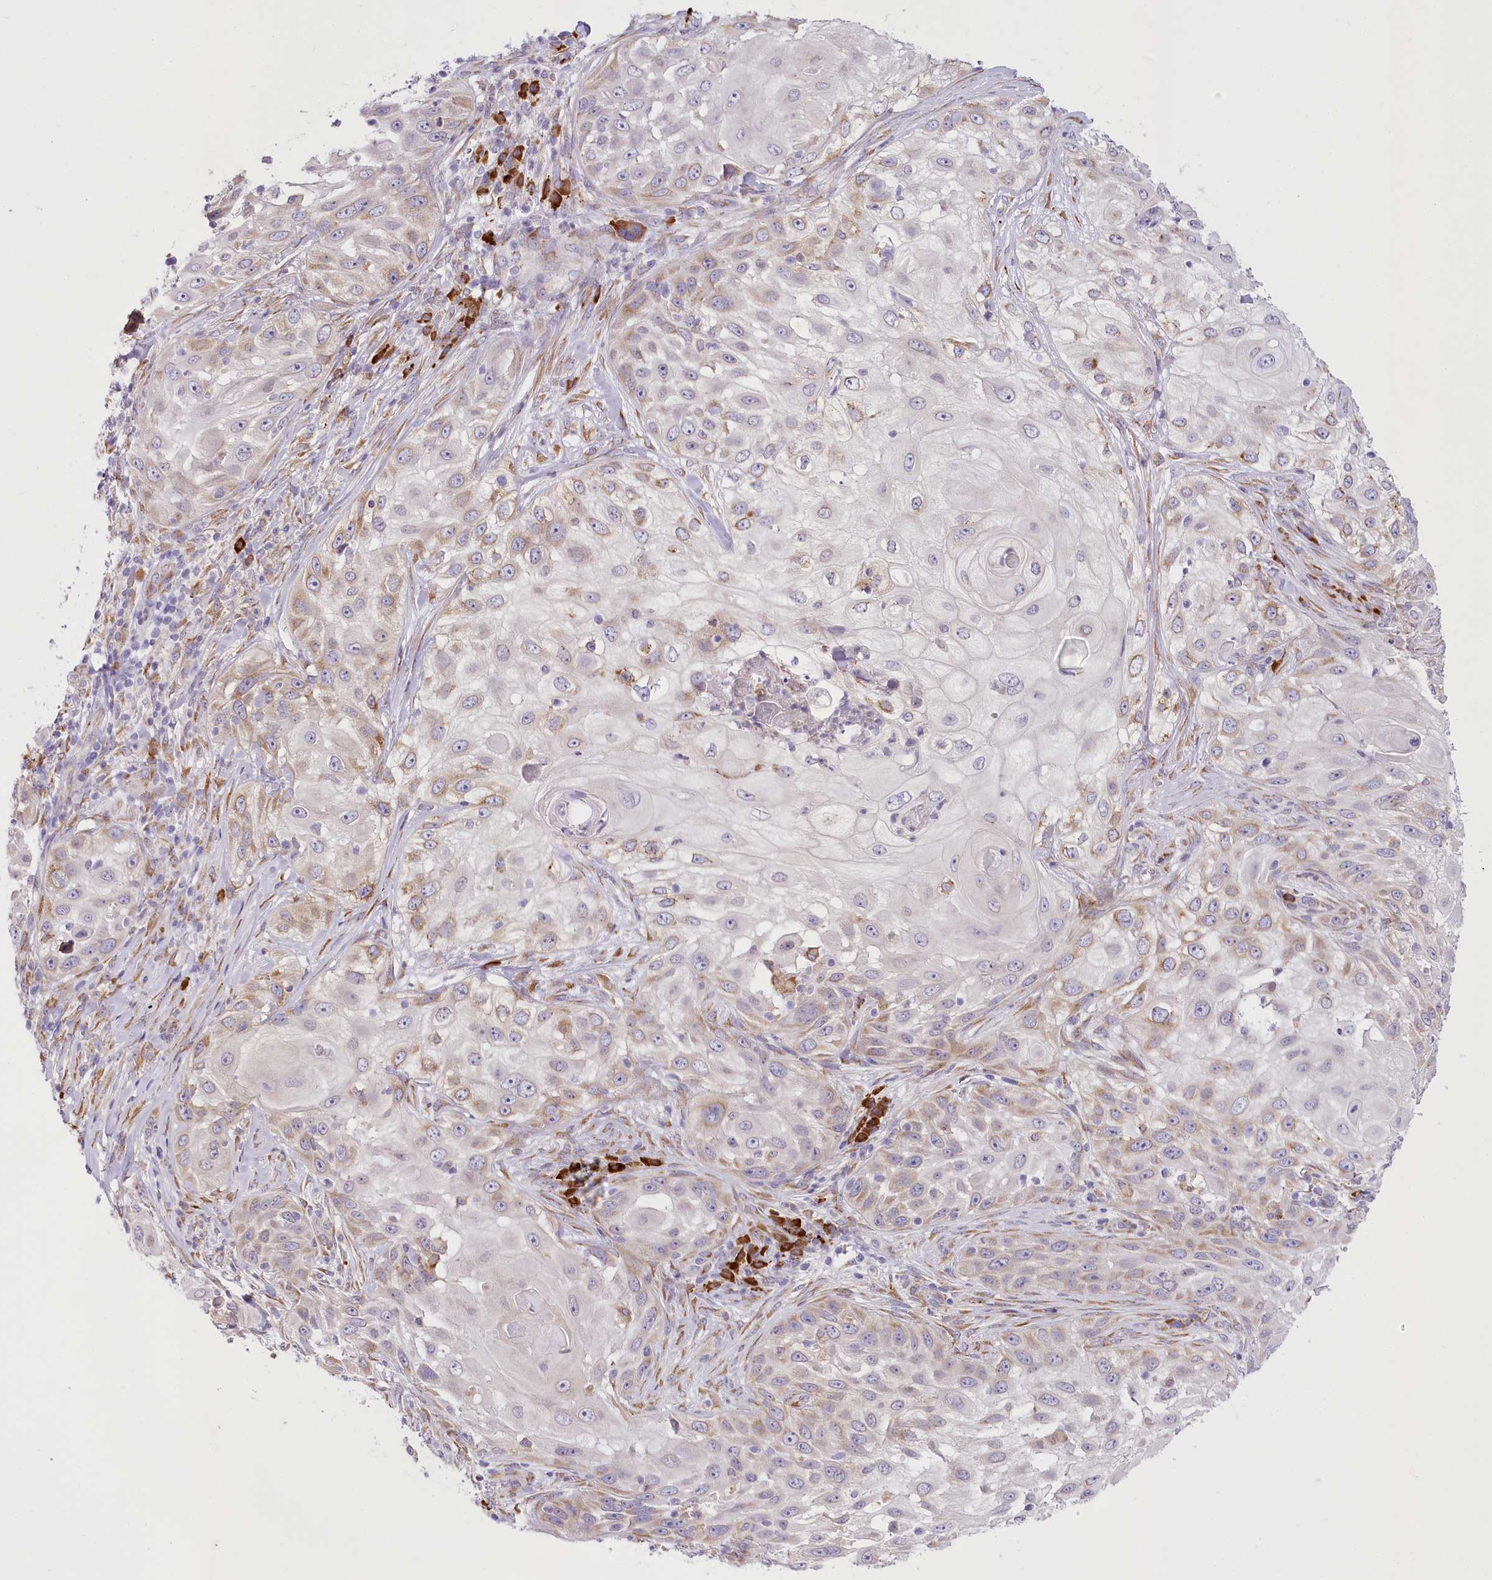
{"staining": {"intensity": "weak", "quantity": "<25%", "location": "cytoplasmic/membranous"}, "tissue": "skin cancer", "cell_type": "Tumor cells", "image_type": "cancer", "snomed": [{"axis": "morphology", "description": "Squamous cell carcinoma, NOS"}, {"axis": "topography", "description": "Skin"}], "caption": "A high-resolution photomicrograph shows IHC staining of skin squamous cell carcinoma, which exhibits no significant staining in tumor cells. (DAB immunohistochemistry (IHC), high magnification).", "gene": "NCKAP5", "patient": {"sex": "female", "age": 44}}